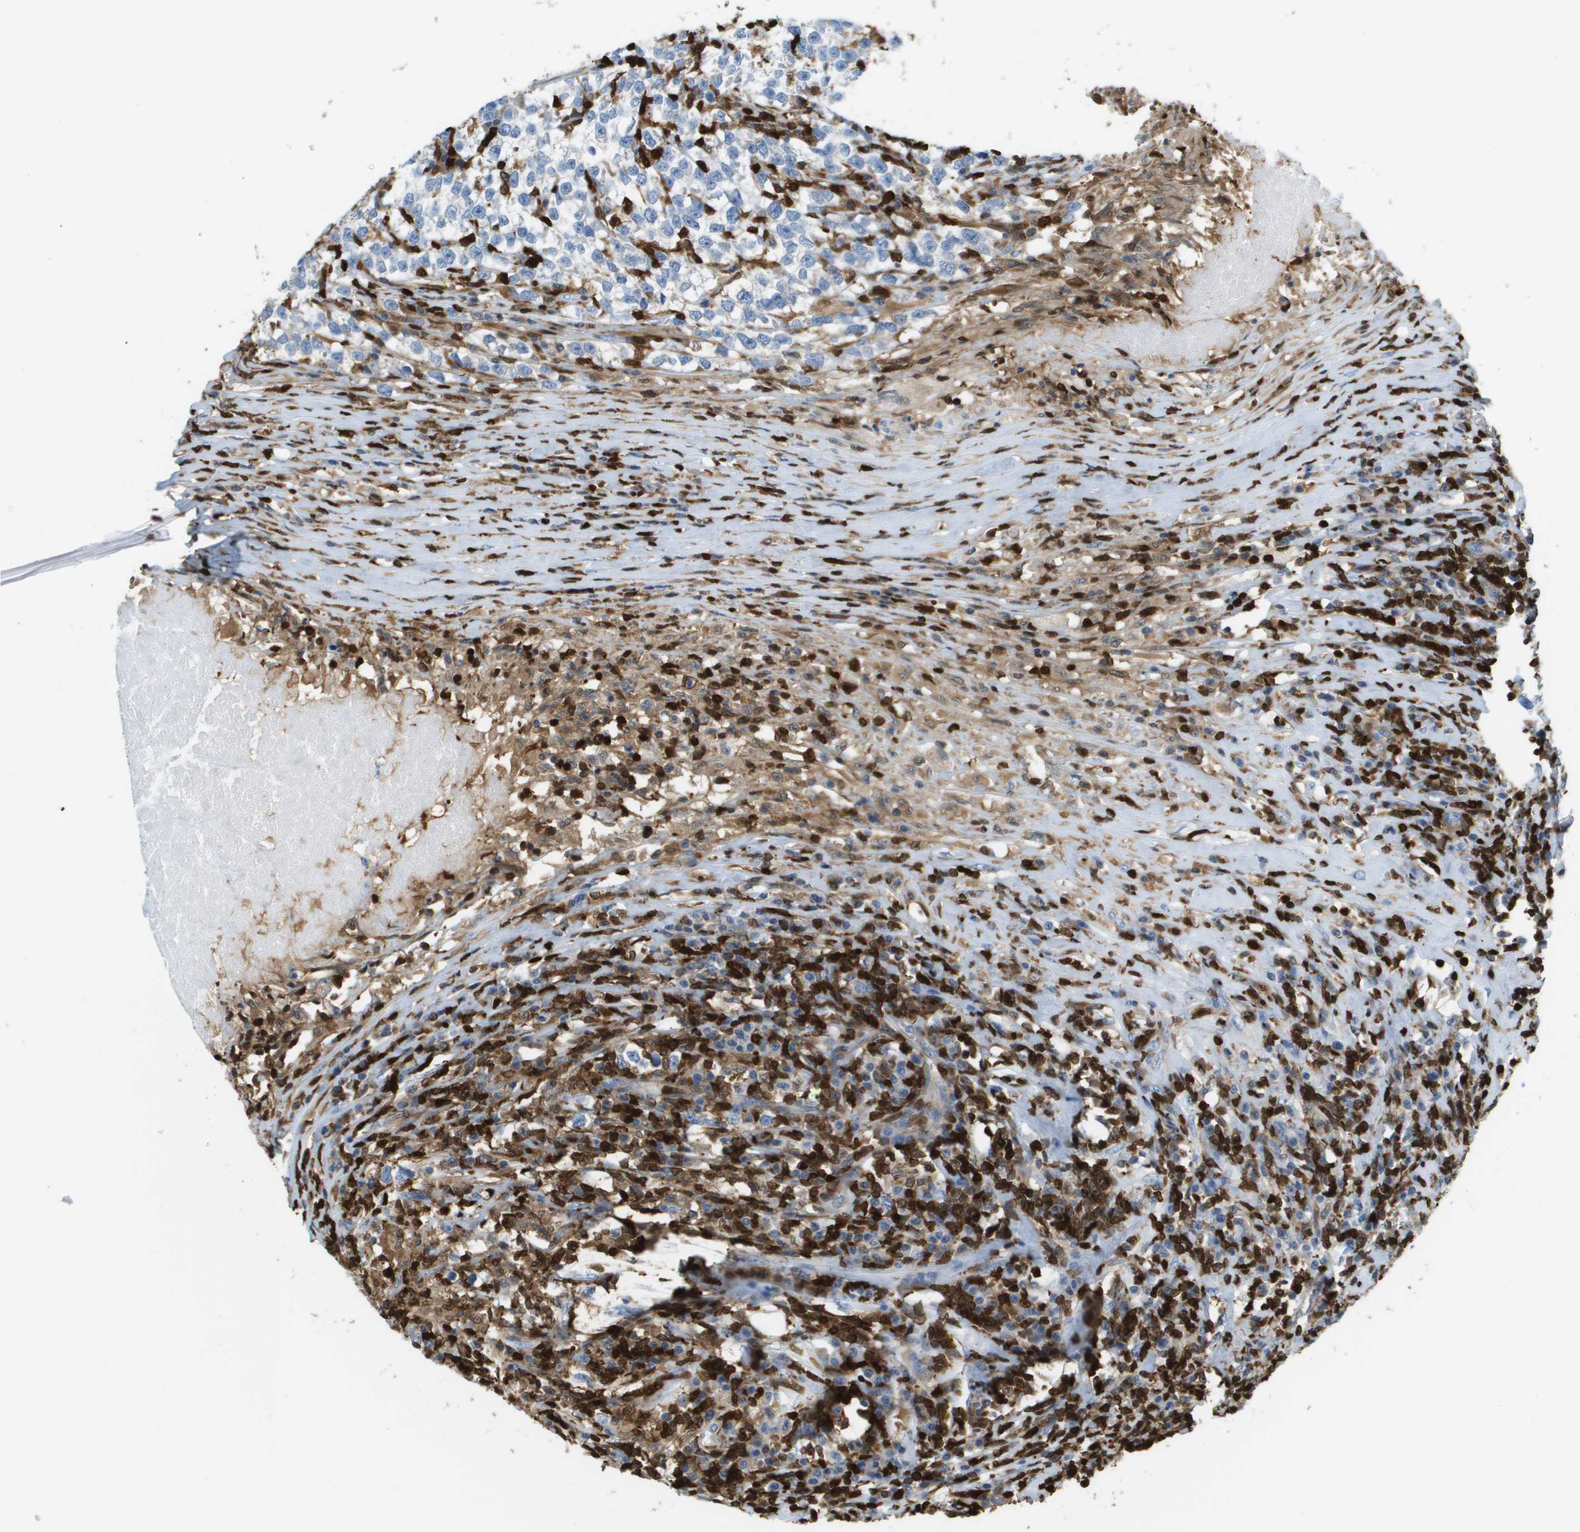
{"staining": {"intensity": "negative", "quantity": "none", "location": "none"}, "tissue": "testis cancer", "cell_type": "Tumor cells", "image_type": "cancer", "snomed": [{"axis": "morphology", "description": "Normal tissue, NOS"}, {"axis": "morphology", "description": "Seminoma, NOS"}, {"axis": "topography", "description": "Testis"}], "caption": "DAB (3,3'-diaminobenzidine) immunohistochemical staining of human testis cancer reveals no significant expression in tumor cells.", "gene": "DOCK5", "patient": {"sex": "male", "age": 43}}